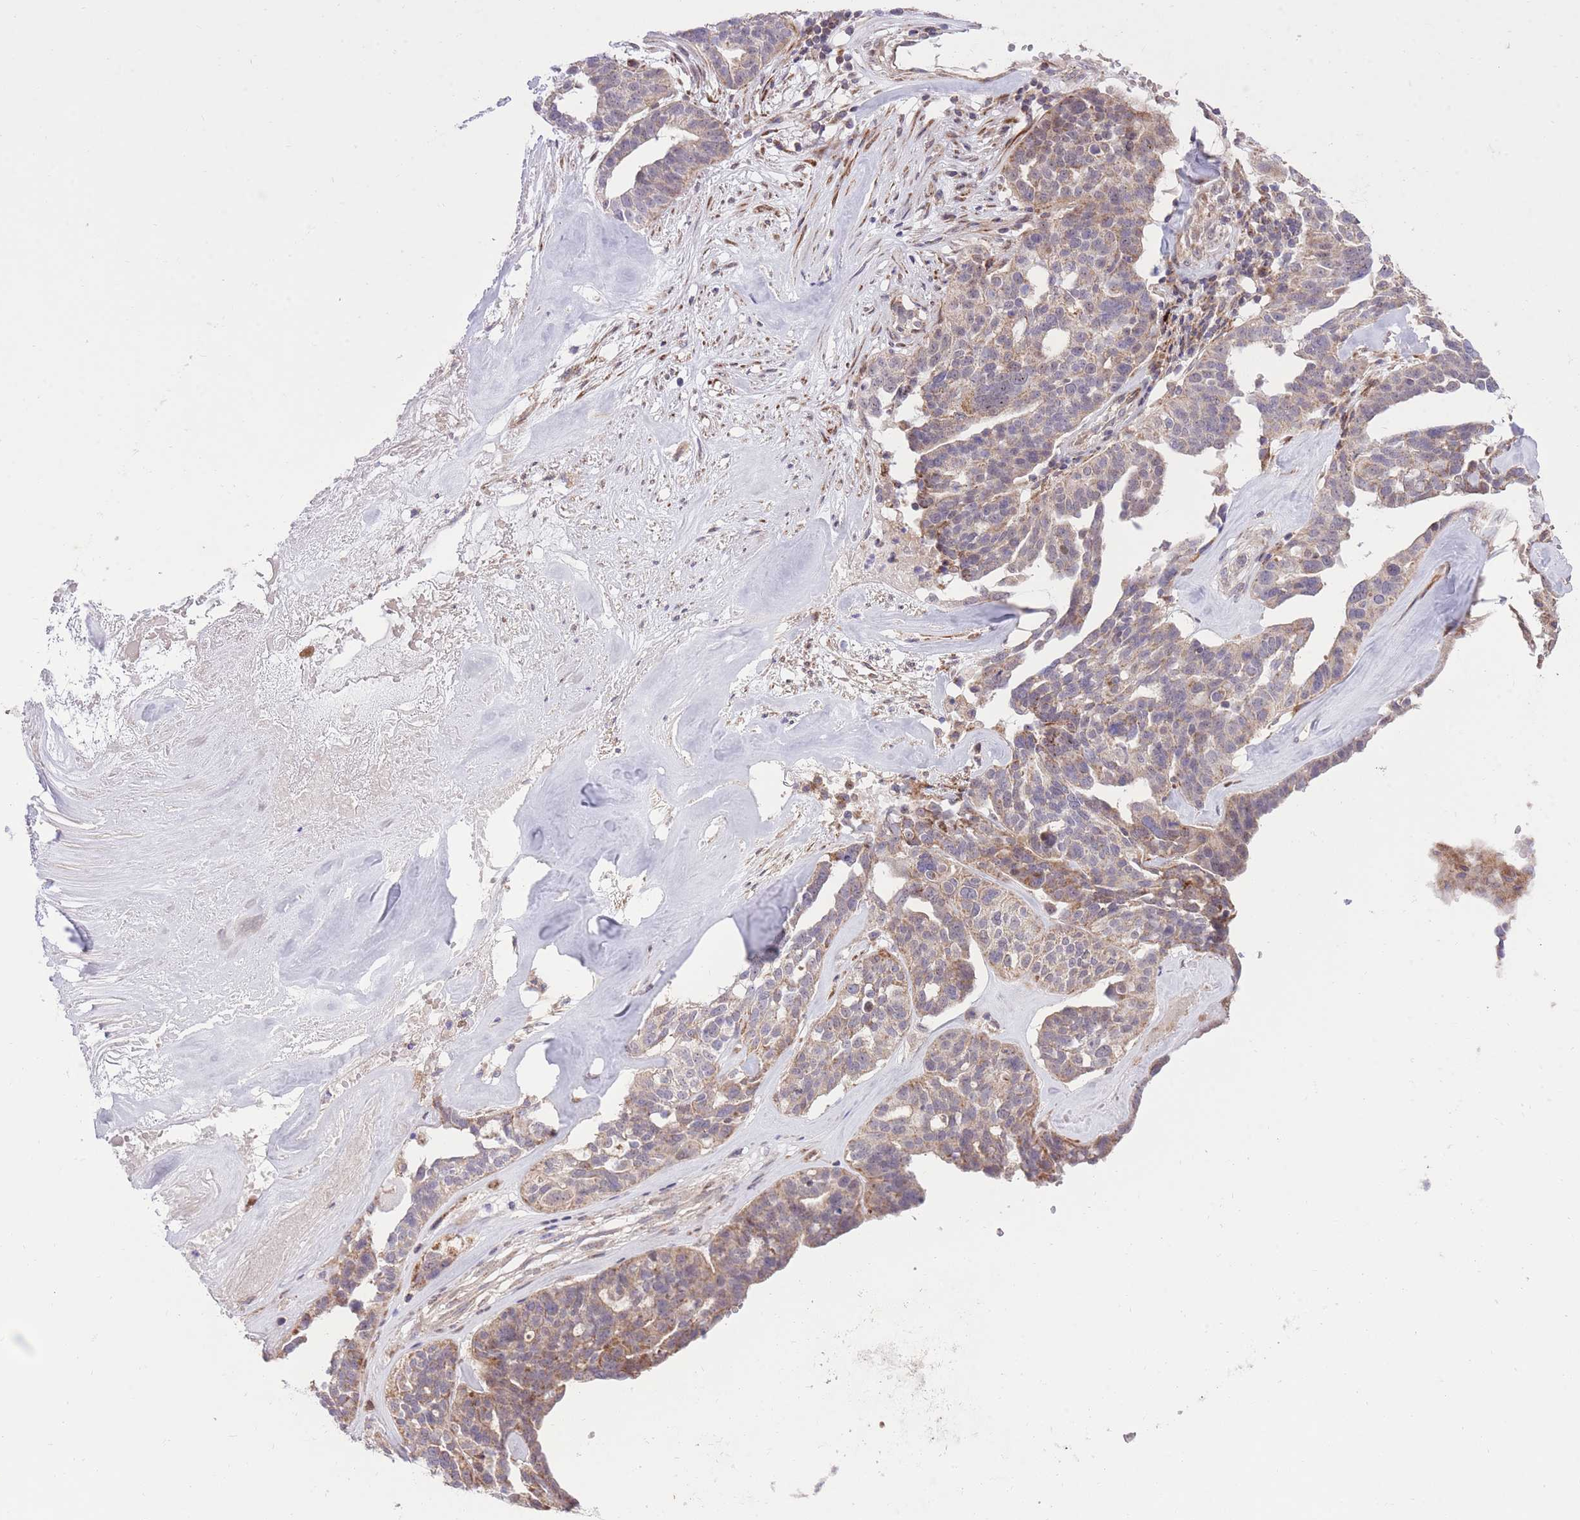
{"staining": {"intensity": "weak", "quantity": "25%-75%", "location": "cytoplasmic/membranous"}, "tissue": "ovarian cancer", "cell_type": "Tumor cells", "image_type": "cancer", "snomed": [{"axis": "morphology", "description": "Cystadenocarcinoma, serous, NOS"}, {"axis": "topography", "description": "Ovary"}], "caption": "Immunohistochemistry of ovarian cancer (serous cystadenocarcinoma) reveals low levels of weak cytoplasmic/membranous expression in about 25%-75% of tumor cells.", "gene": "SLC4A4", "patient": {"sex": "female", "age": 59}}